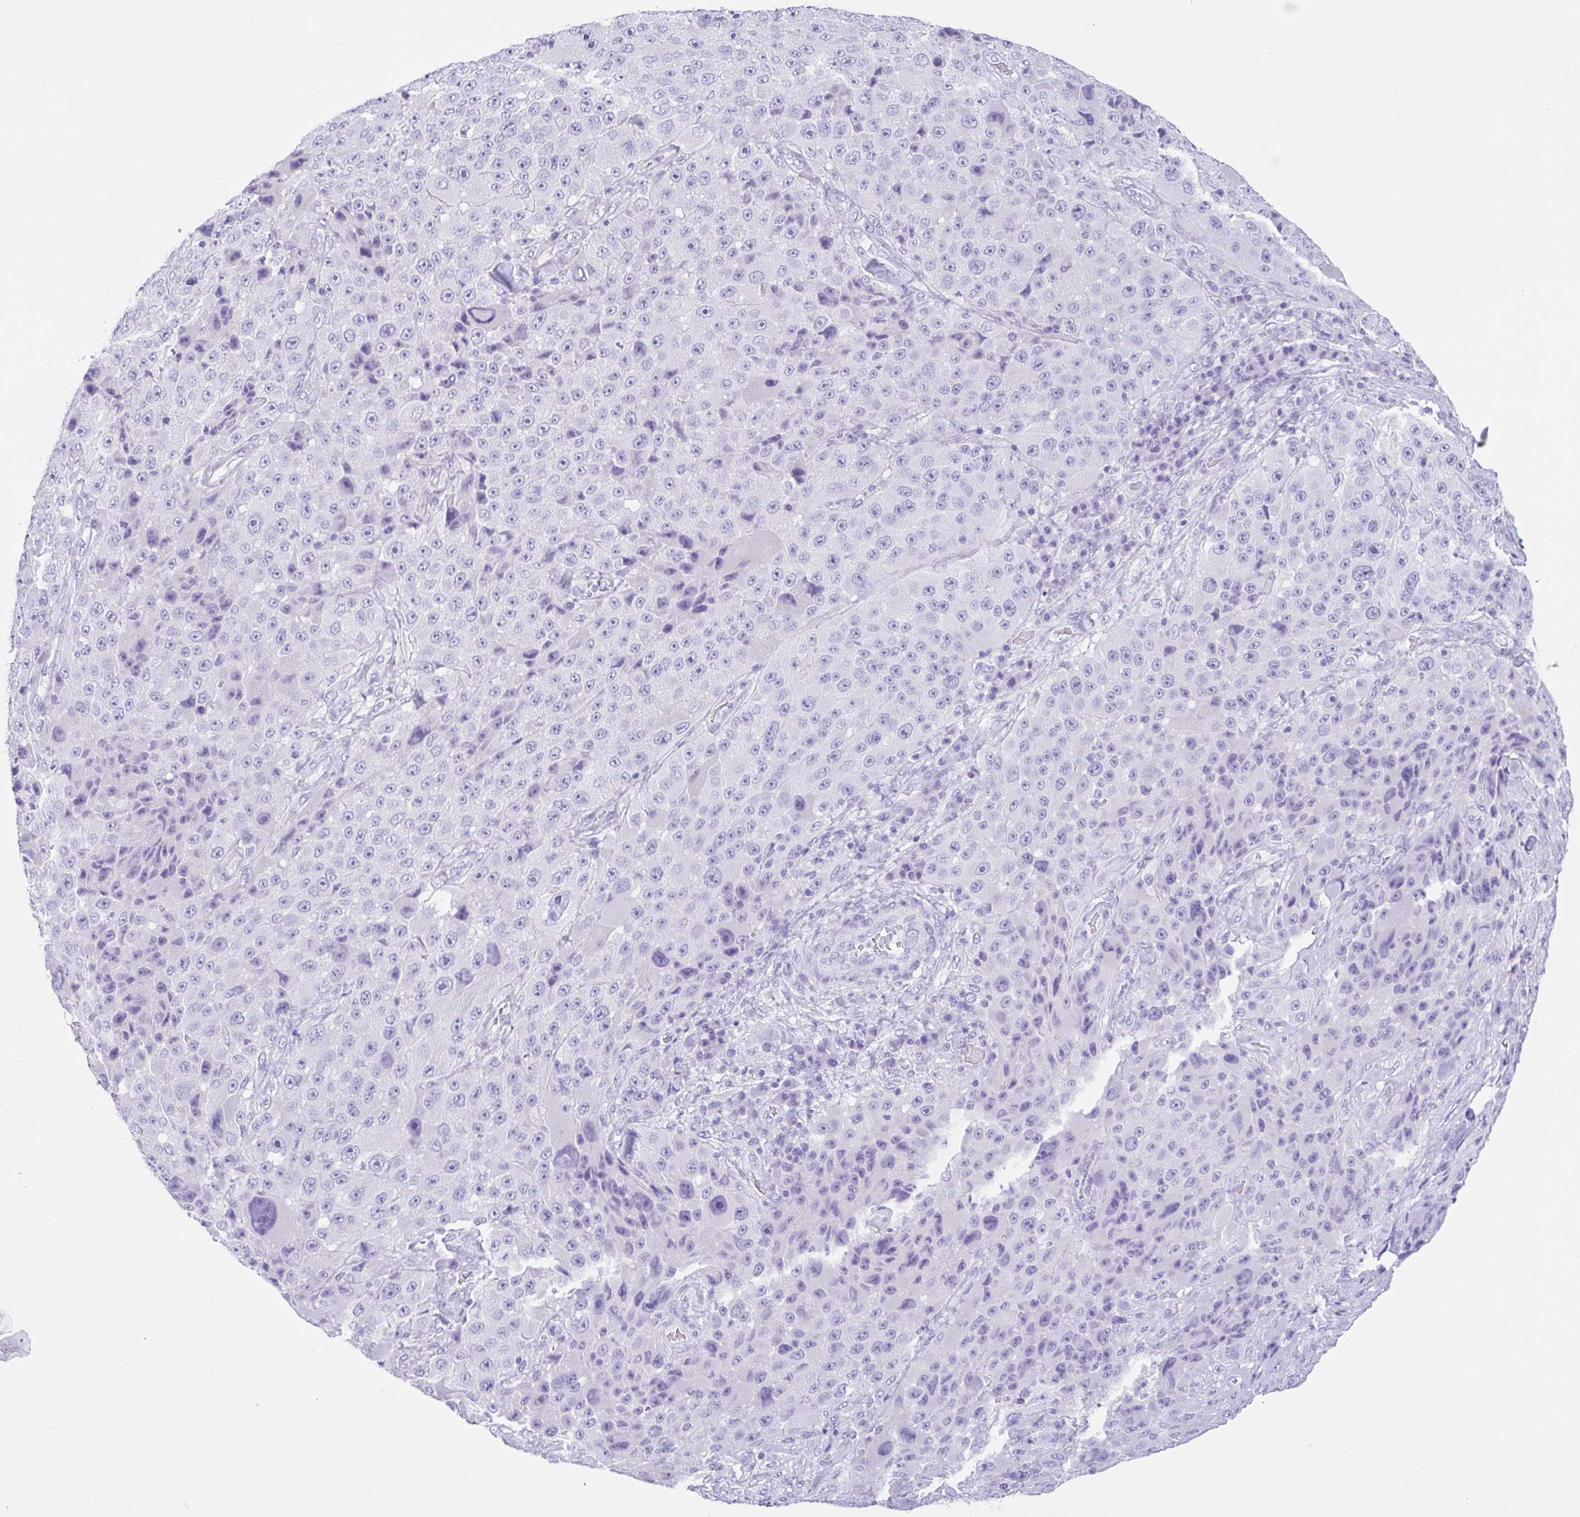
{"staining": {"intensity": "negative", "quantity": "none", "location": "none"}, "tissue": "melanoma", "cell_type": "Tumor cells", "image_type": "cancer", "snomed": [{"axis": "morphology", "description": "Malignant melanoma, Metastatic site"}, {"axis": "topography", "description": "Lymph node"}], "caption": "Histopathology image shows no significant protein expression in tumor cells of melanoma.", "gene": "CPA1", "patient": {"sex": "male", "age": 62}}